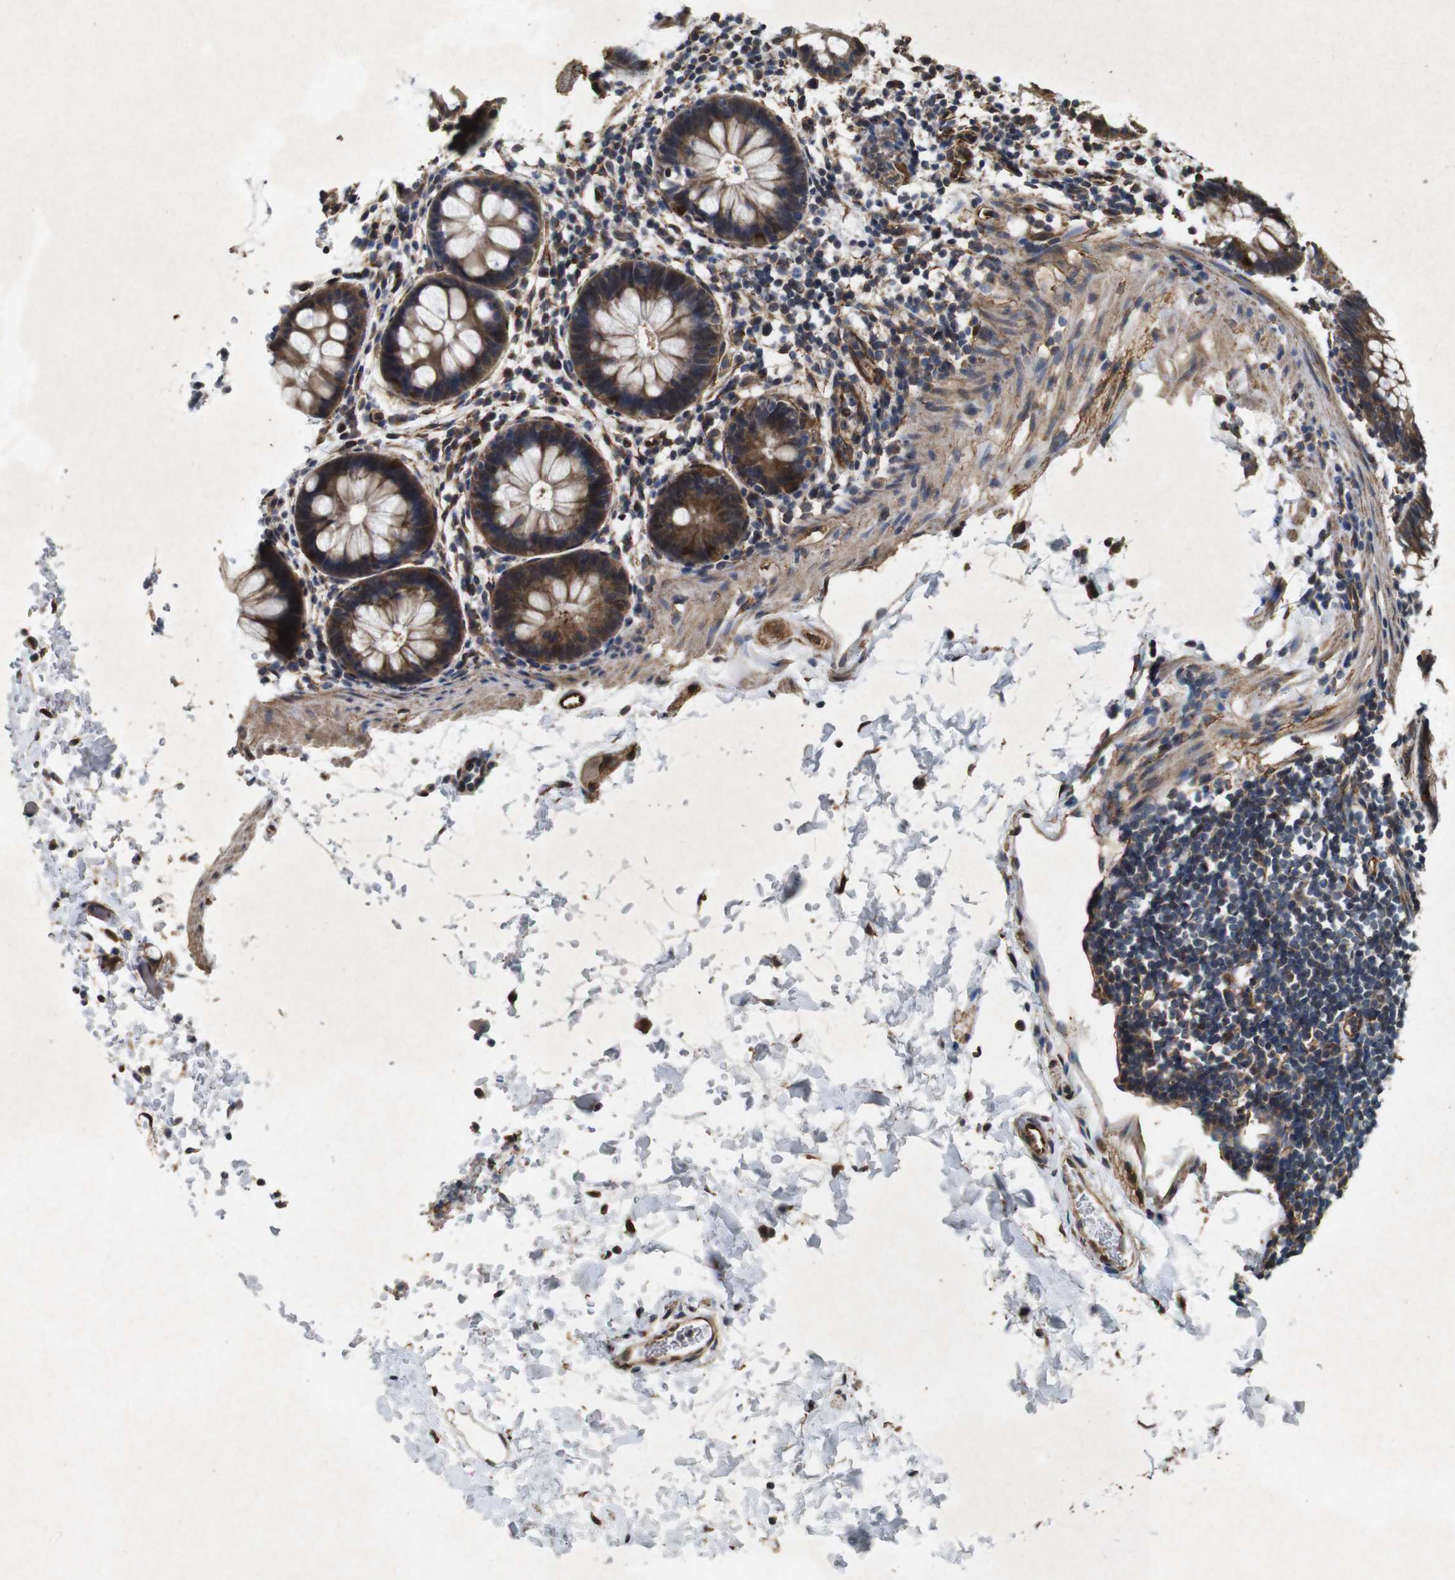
{"staining": {"intensity": "strong", "quantity": ">75%", "location": "cytoplasmic/membranous"}, "tissue": "rectum", "cell_type": "Glandular cells", "image_type": "normal", "snomed": [{"axis": "morphology", "description": "Normal tissue, NOS"}, {"axis": "topography", "description": "Rectum"}], "caption": "Brown immunohistochemical staining in unremarkable human rectum demonstrates strong cytoplasmic/membranous positivity in approximately >75% of glandular cells. (DAB (3,3'-diaminobenzidine) IHC with brightfield microscopy, high magnification).", "gene": "CNPY4", "patient": {"sex": "female", "age": 24}}